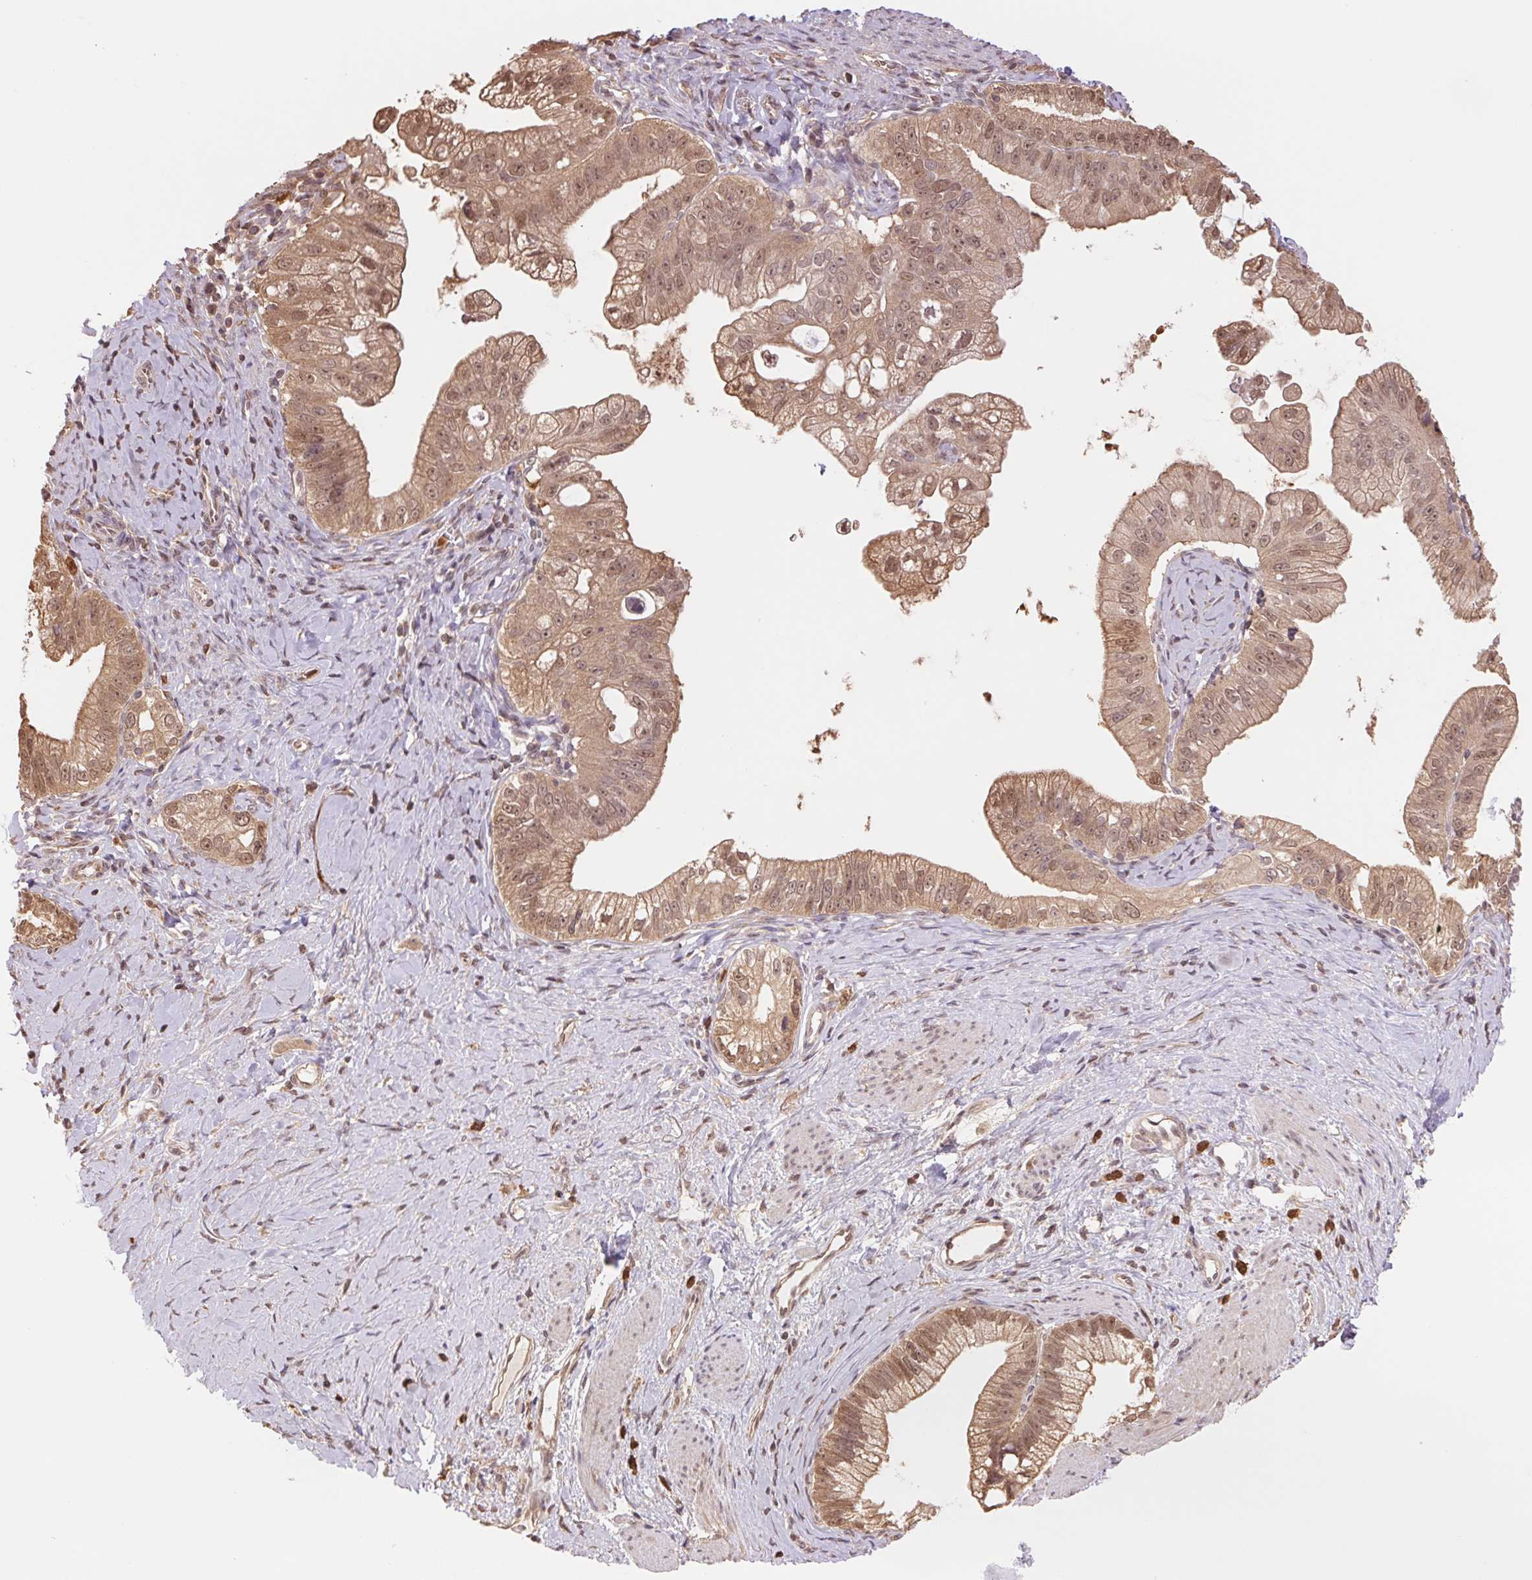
{"staining": {"intensity": "moderate", "quantity": ">75%", "location": "cytoplasmic/membranous,nuclear"}, "tissue": "pancreatic cancer", "cell_type": "Tumor cells", "image_type": "cancer", "snomed": [{"axis": "morphology", "description": "Adenocarcinoma, NOS"}, {"axis": "topography", "description": "Pancreas"}], "caption": "A brown stain labels moderate cytoplasmic/membranous and nuclear staining of a protein in human adenocarcinoma (pancreatic) tumor cells.", "gene": "CDC123", "patient": {"sex": "male", "age": 70}}